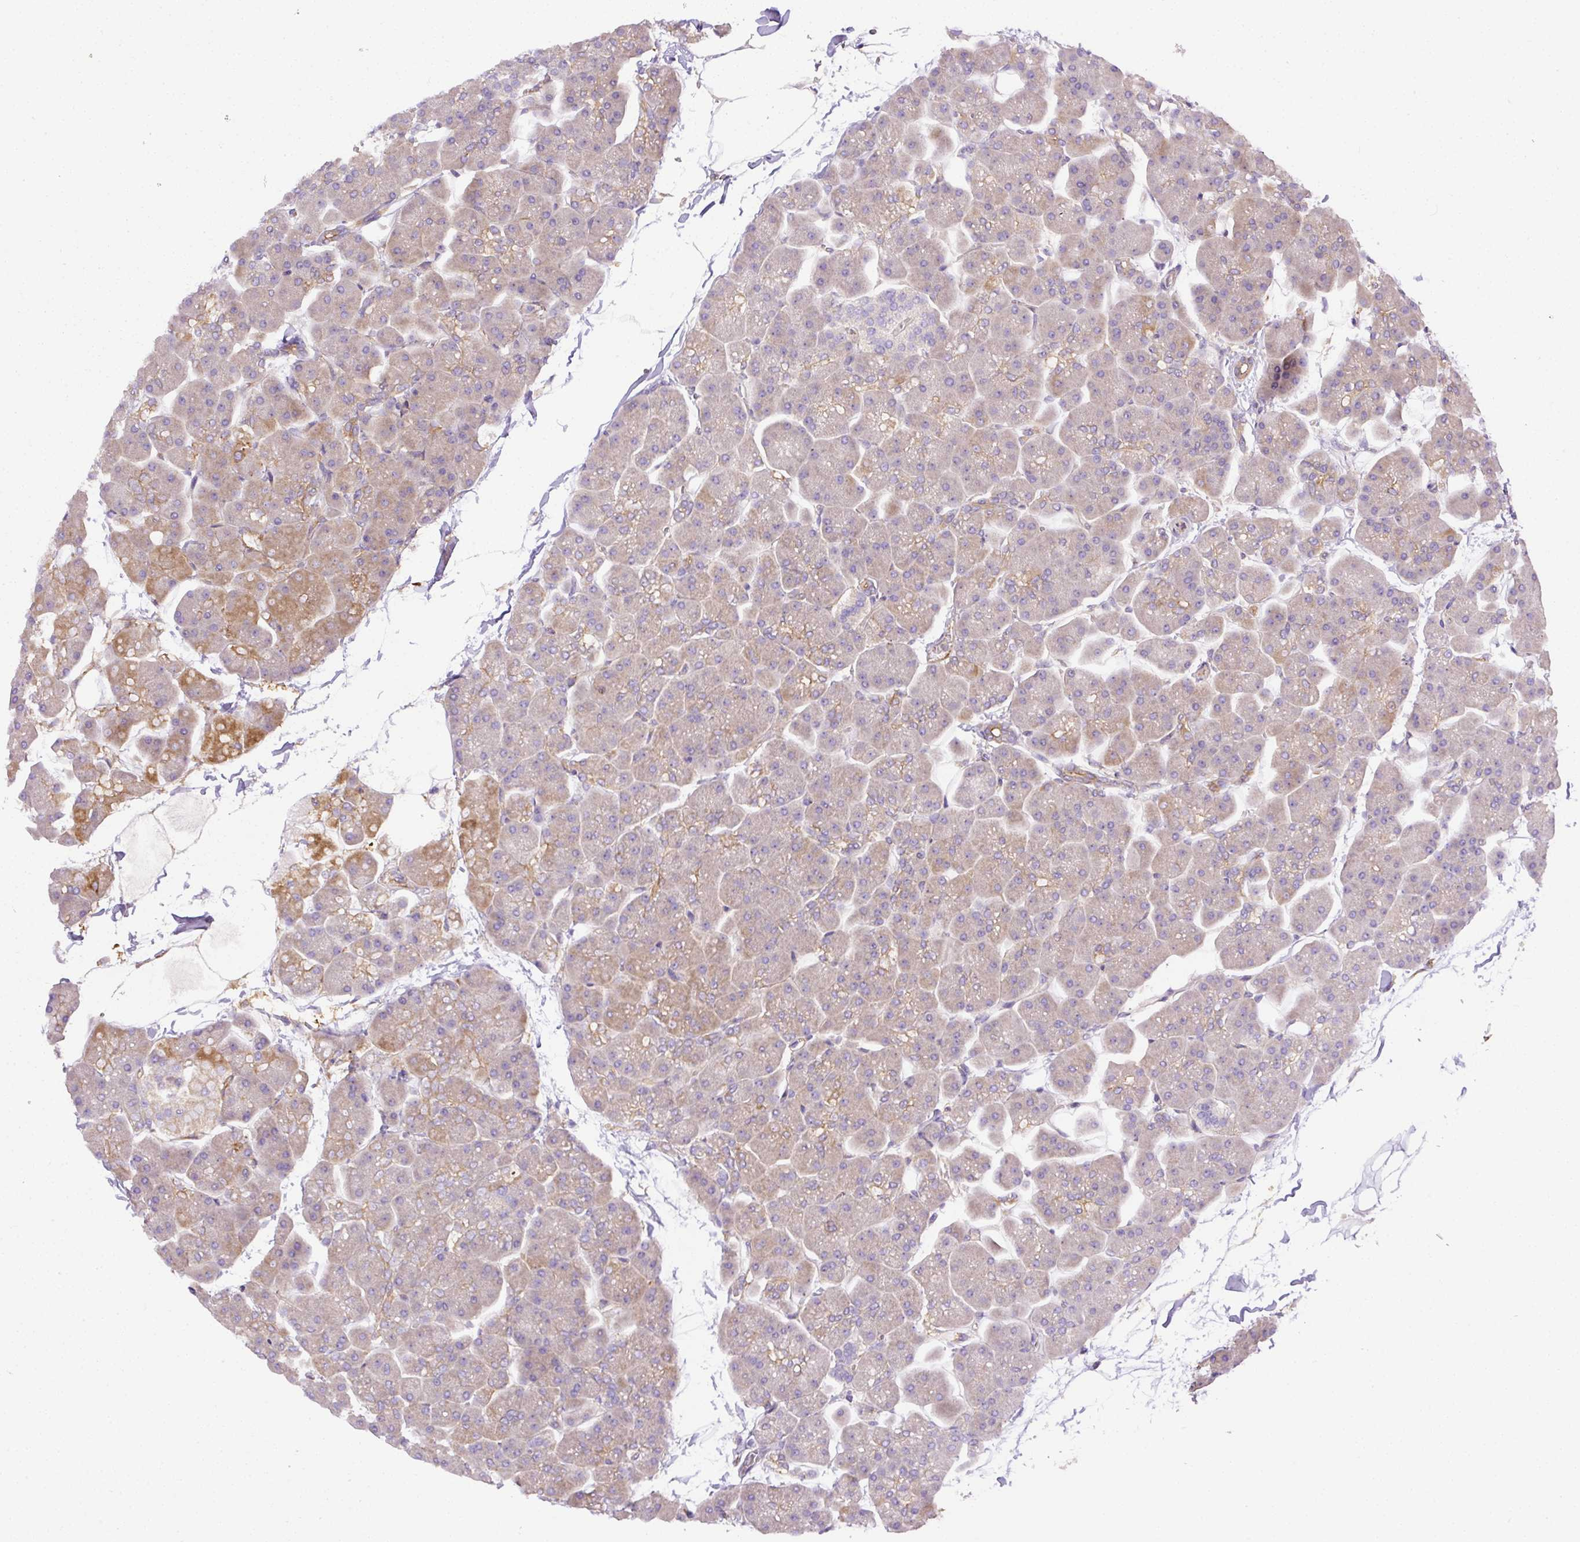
{"staining": {"intensity": "moderate", "quantity": "25%-75%", "location": "cytoplasmic/membranous"}, "tissue": "pancreas", "cell_type": "Exocrine glandular cells", "image_type": "normal", "snomed": [{"axis": "morphology", "description": "Normal tissue, NOS"}, {"axis": "topography", "description": "Pancreas"}], "caption": "A medium amount of moderate cytoplasmic/membranous expression is identified in about 25%-75% of exocrine glandular cells in benign pancreas.", "gene": "DAPK1", "patient": {"sex": "male", "age": 35}}